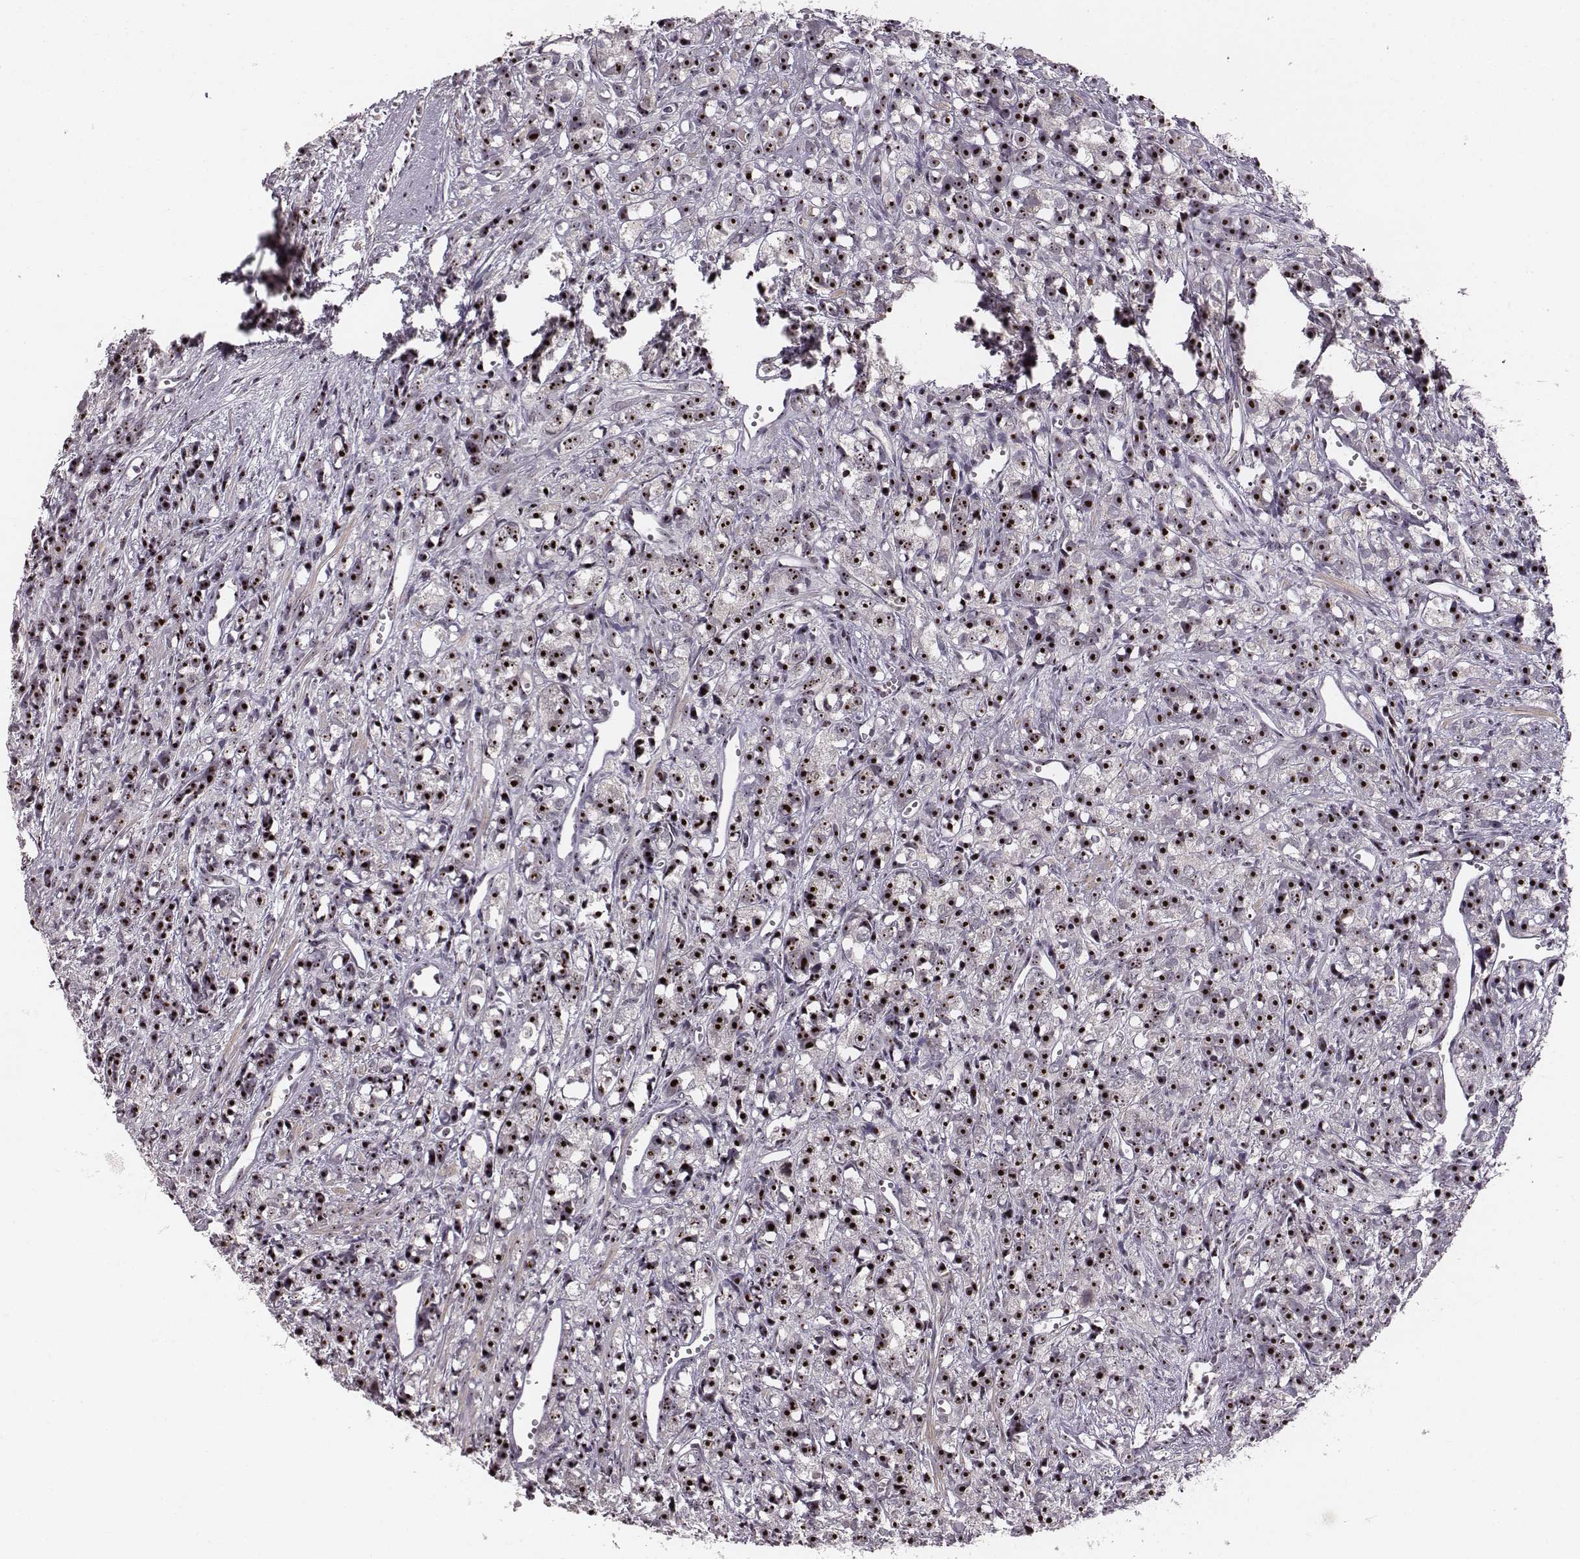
{"staining": {"intensity": "strong", "quantity": ">75%", "location": "nuclear"}, "tissue": "prostate cancer", "cell_type": "Tumor cells", "image_type": "cancer", "snomed": [{"axis": "morphology", "description": "Adenocarcinoma, High grade"}, {"axis": "topography", "description": "Prostate"}], "caption": "Tumor cells show high levels of strong nuclear positivity in approximately >75% of cells in prostate cancer (high-grade adenocarcinoma). (IHC, brightfield microscopy, high magnification).", "gene": "NOP56", "patient": {"sex": "male", "age": 77}}